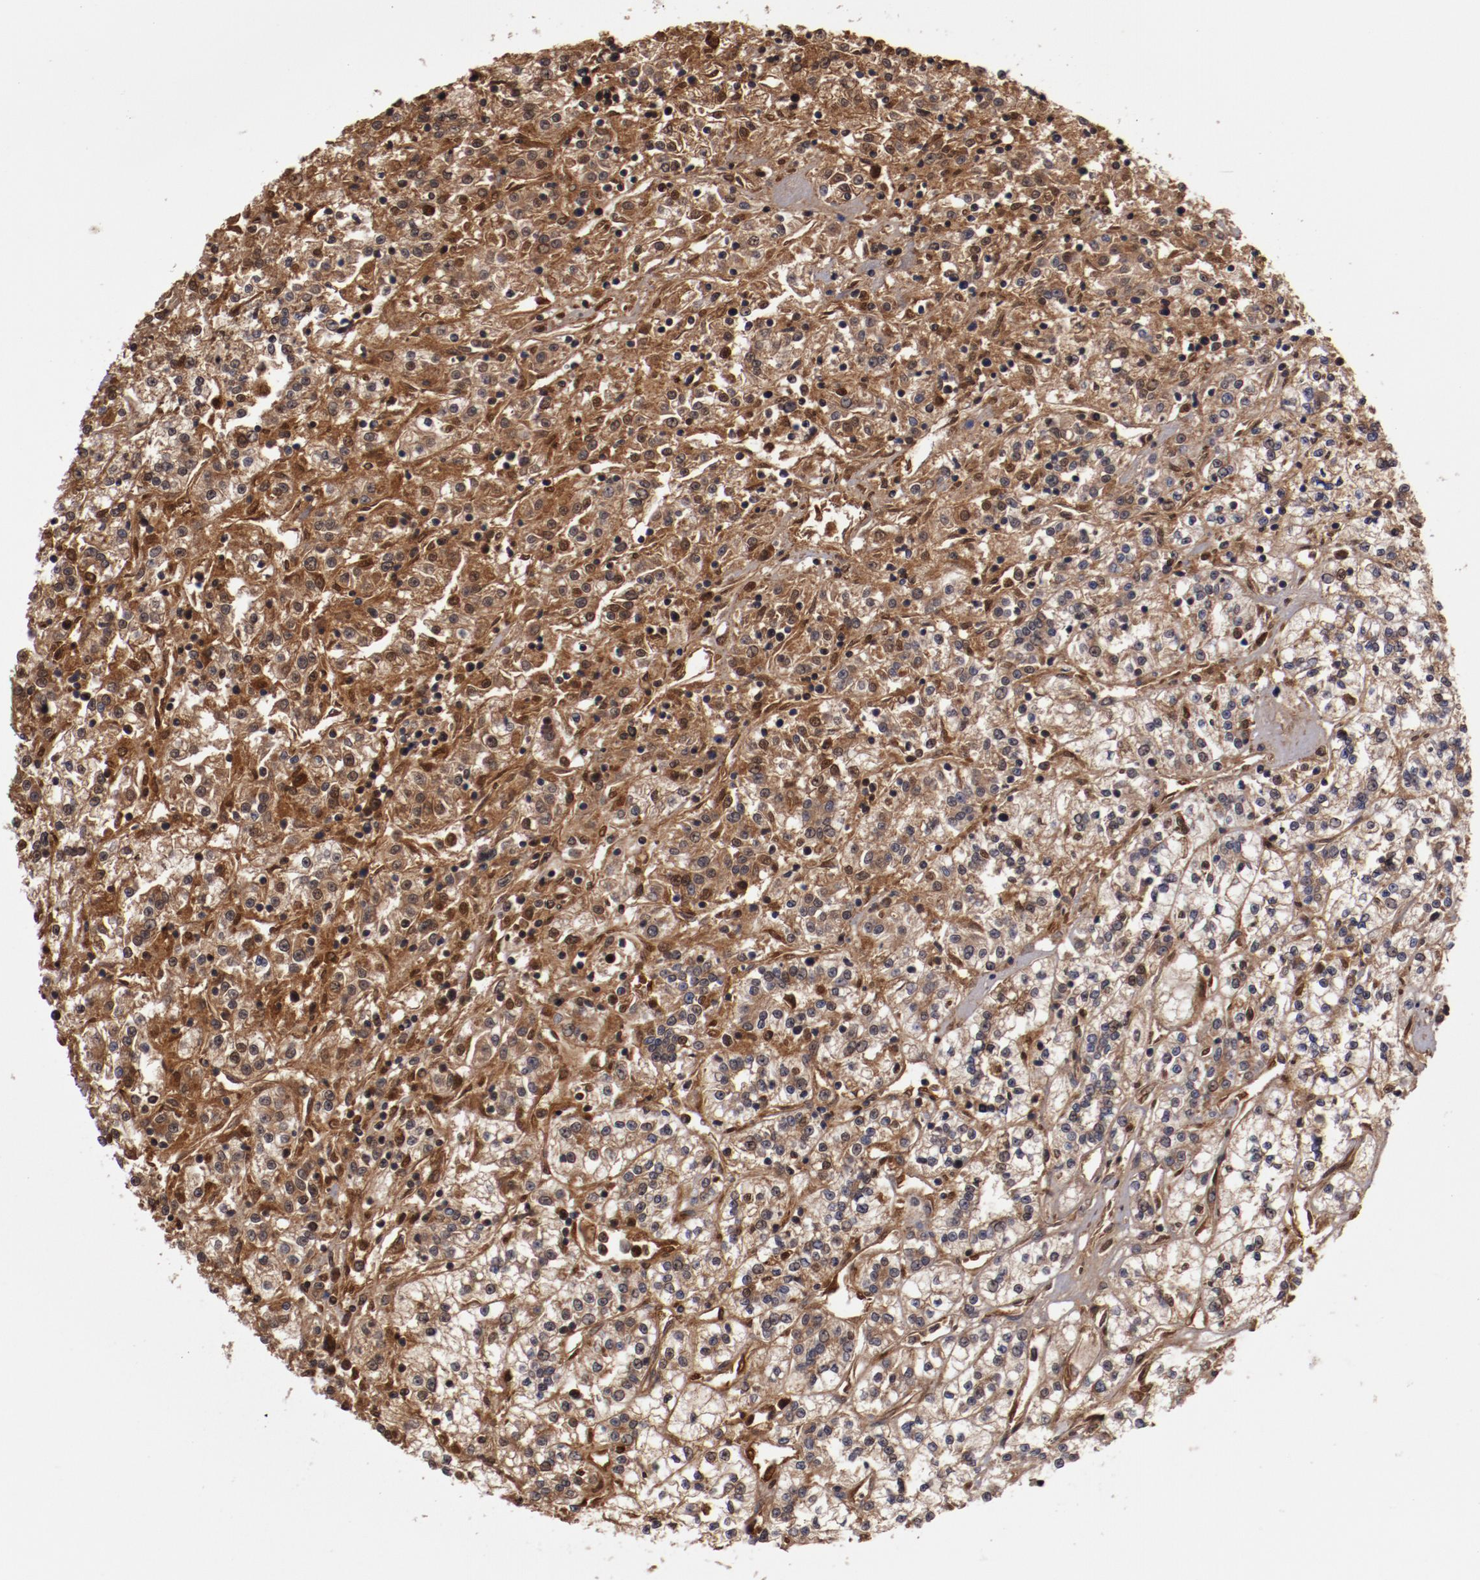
{"staining": {"intensity": "moderate", "quantity": ">75%", "location": "cytoplasmic/membranous"}, "tissue": "renal cancer", "cell_type": "Tumor cells", "image_type": "cancer", "snomed": [{"axis": "morphology", "description": "Adenocarcinoma, NOS"}, {"axis": "topography", "description": "Kidney"}], "caption": "Immunohistochemical staining of human renal cancer (adenocarcinoma) exhibits medium levels of moderate cytoplasmic/membranous staining in approximately >75% of tumor cells.", "gene": "SERPINA7", "patient": {"sex": "female", "age": 76}}